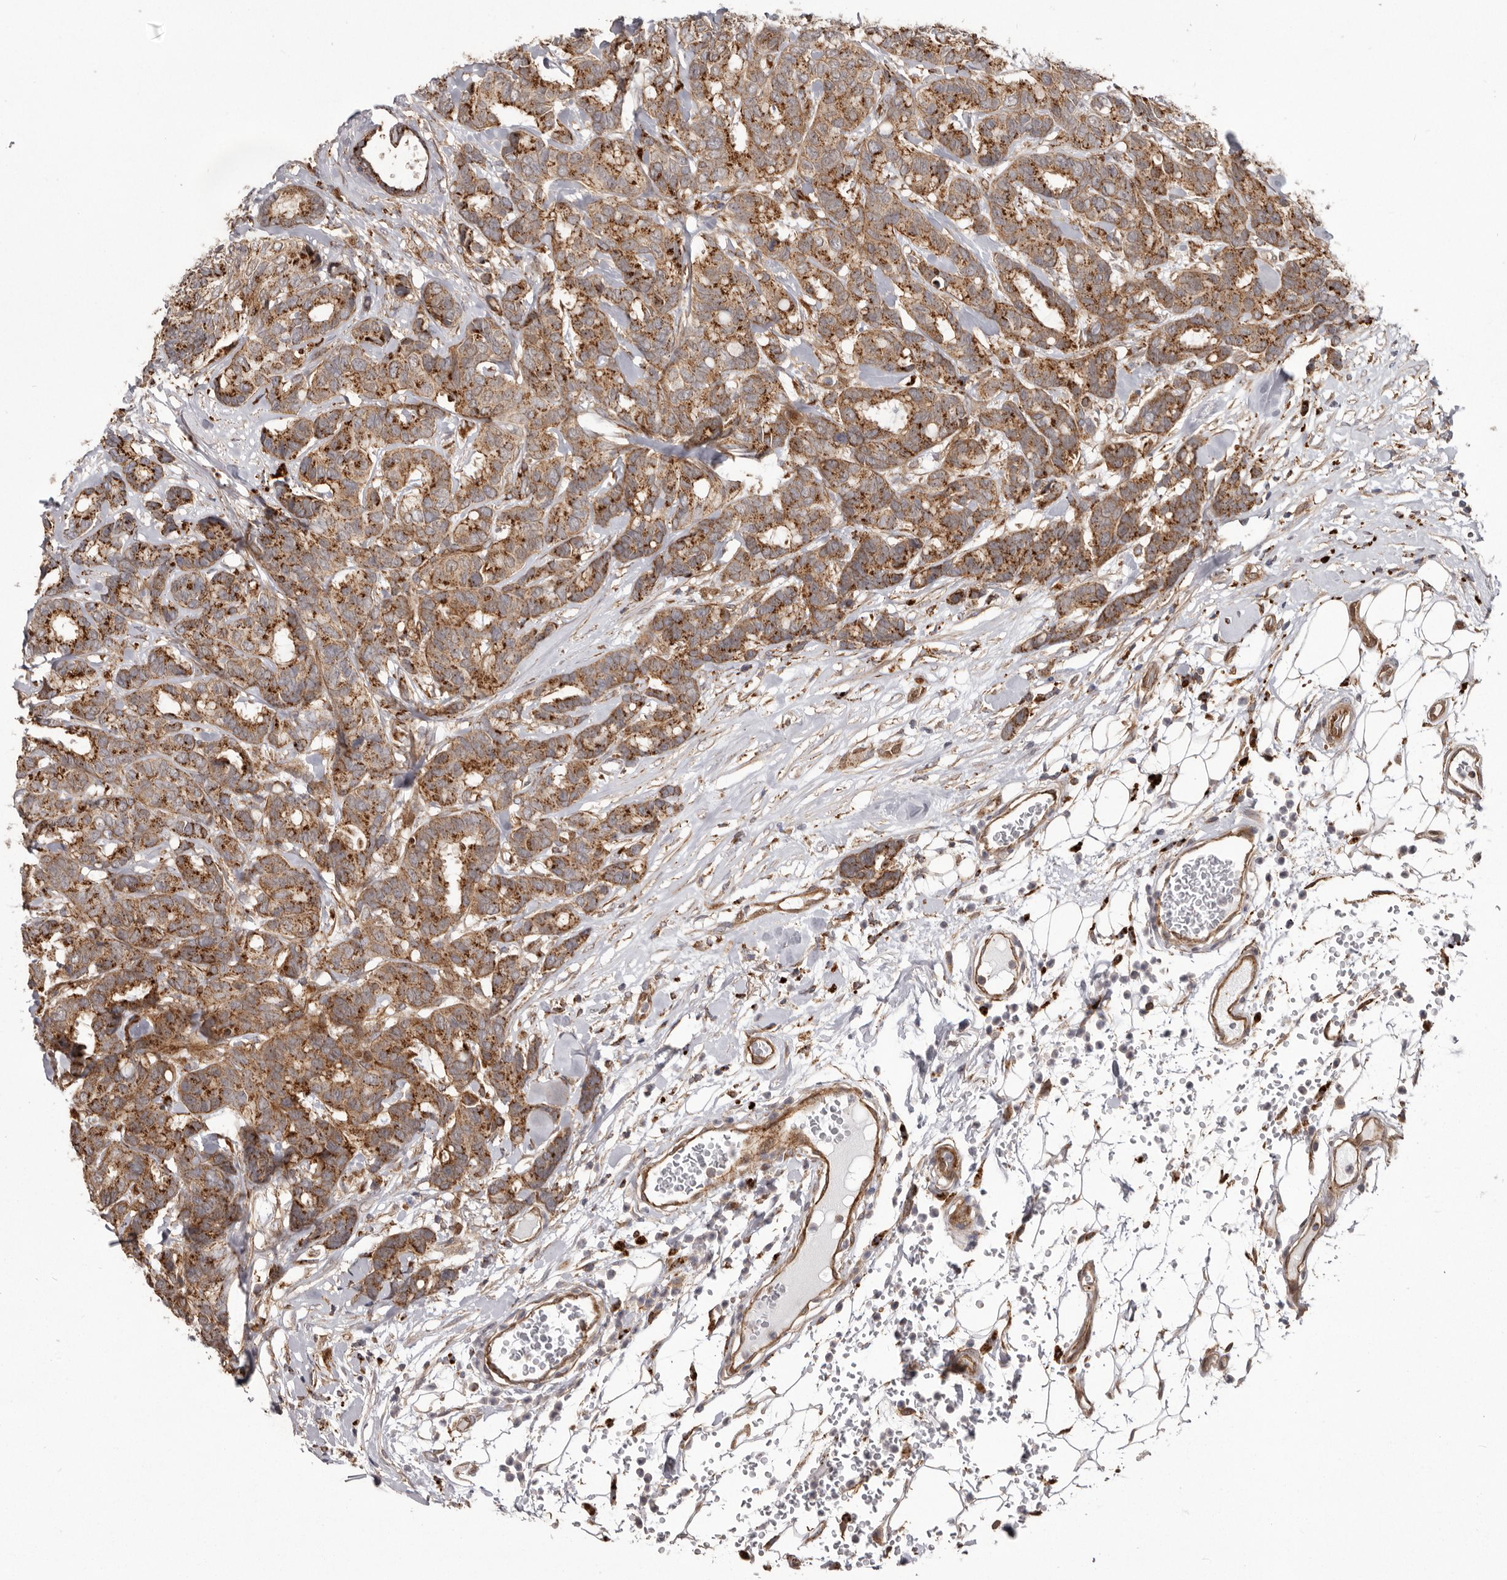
{"staining": {"intensity": "moderate", "quantity": ">75%", "location": "cytoplasmic/membranous"}, "tissue": "breast cancer", "cell_type": "Tumor cells", "image_type": "cancer", "snomed": [{"axis": "morphology", "description": "Duct carcinoma"}, {"axis": "topography", "description": "Breast"}], "caption": "Moderate cytoplasmic/membranous protein expression is appreciated in about >75% of tumor cells in breast cancer. (DAB (3,3'-diaminobenzidine) IHC, brown staining for protein, blue staining for nuclei).", "gene": "NUP43", "patient": {"sex": "female", "age": 87}}